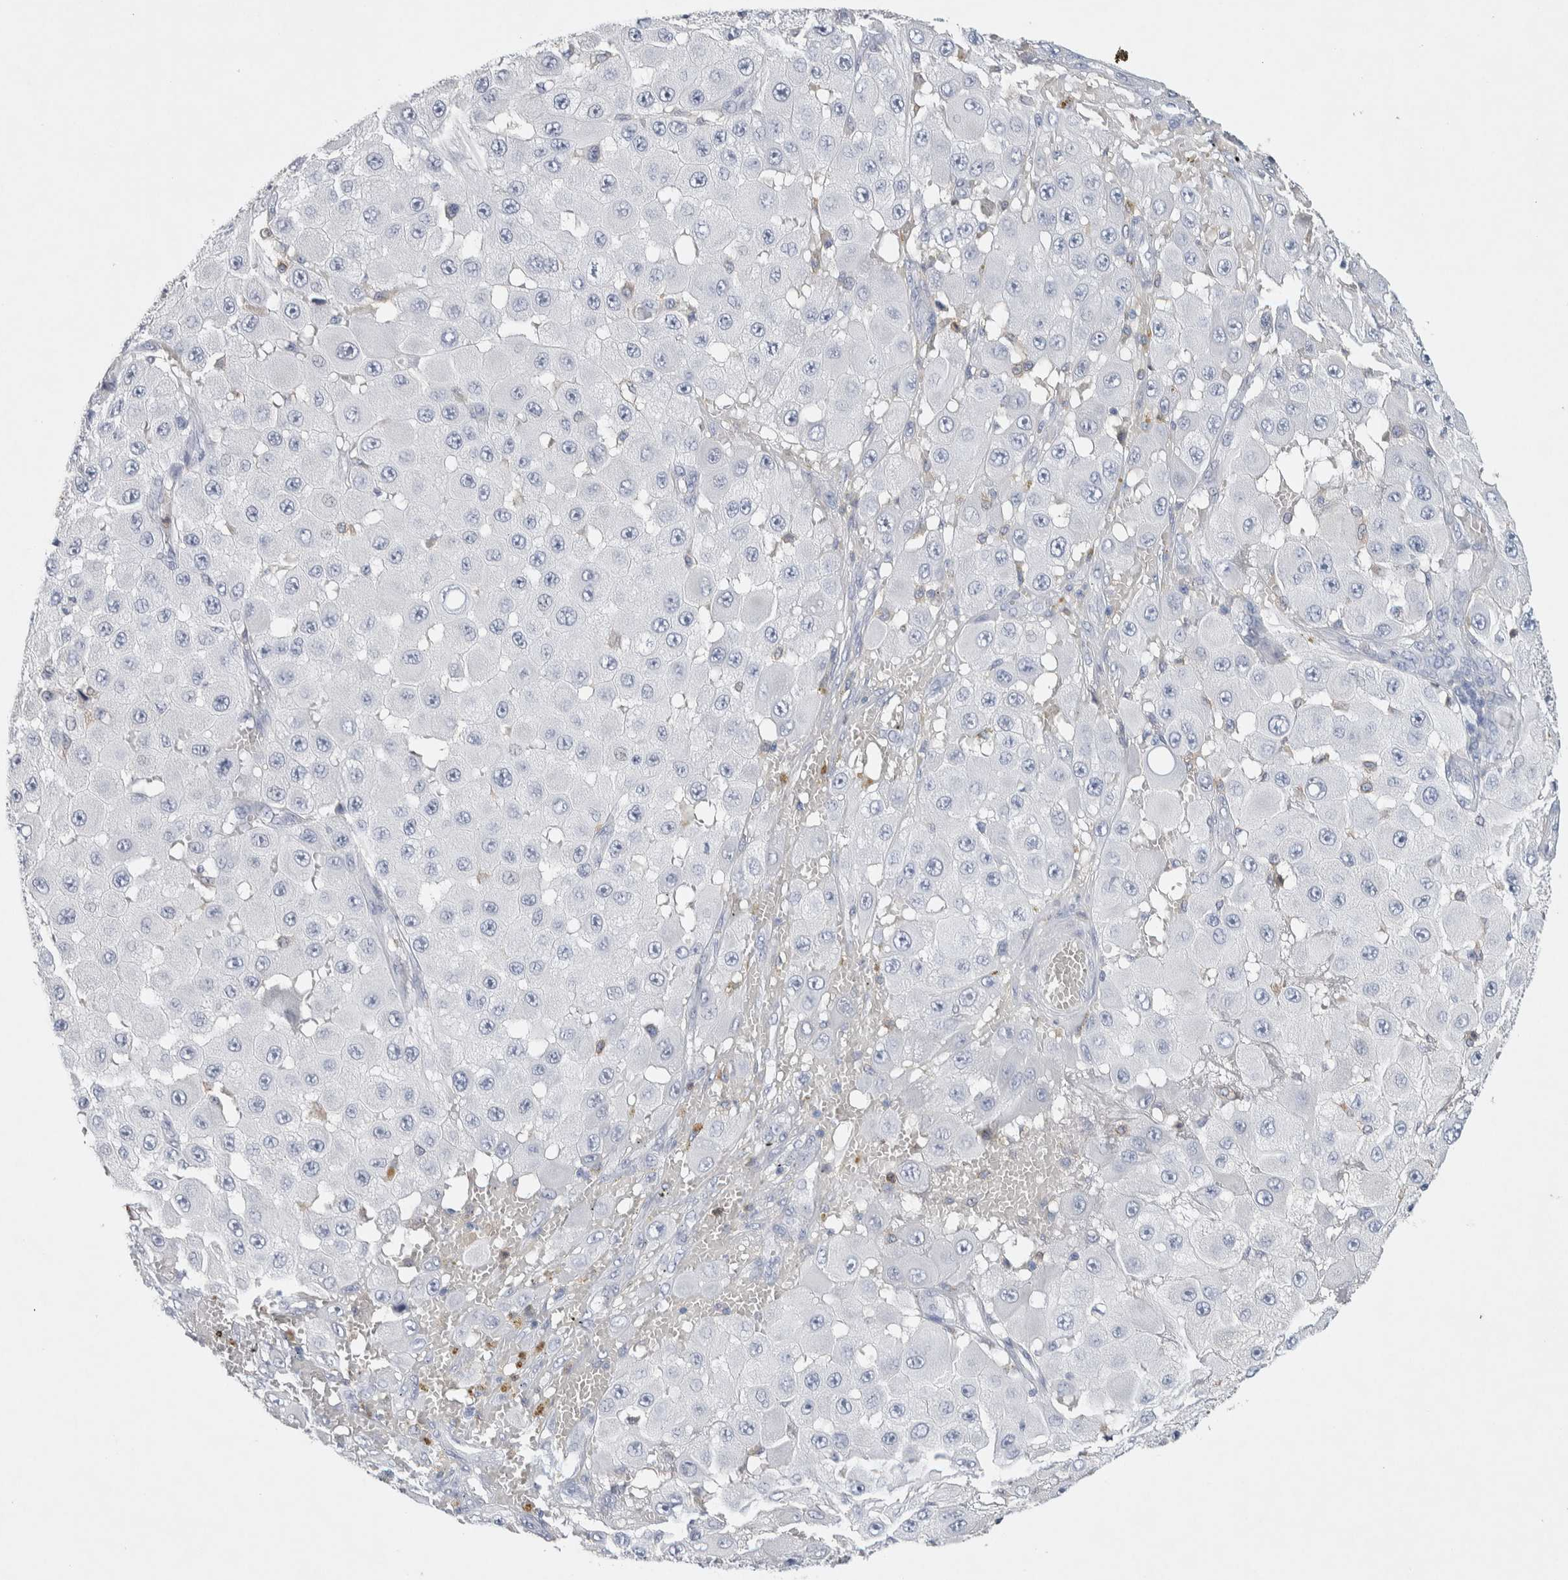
{"staining": {"intensity": "negative", "quantity": "none", "location": "none"}, "tissue": "melanoma", "cell_type": "Tumor cells", "image_type": "cancer", "snomed": [{"axis": "morphology", "description": "Malignant melanoma, NOS"}, {"axis": "topography", "description": "Skin"}], "caption": "DAB (3,3'-diaminobenzidine) immunohistochemical staining of human melanoma demonstrates no significant positivity in tumor cells. (Stains: DAB immunohistochemistry with hematoxylin counter stain, Microscopy: brightfield microscopy at high magnification).", "gene": "NCF2", "patient": {"sex": "female", "age": 81}}